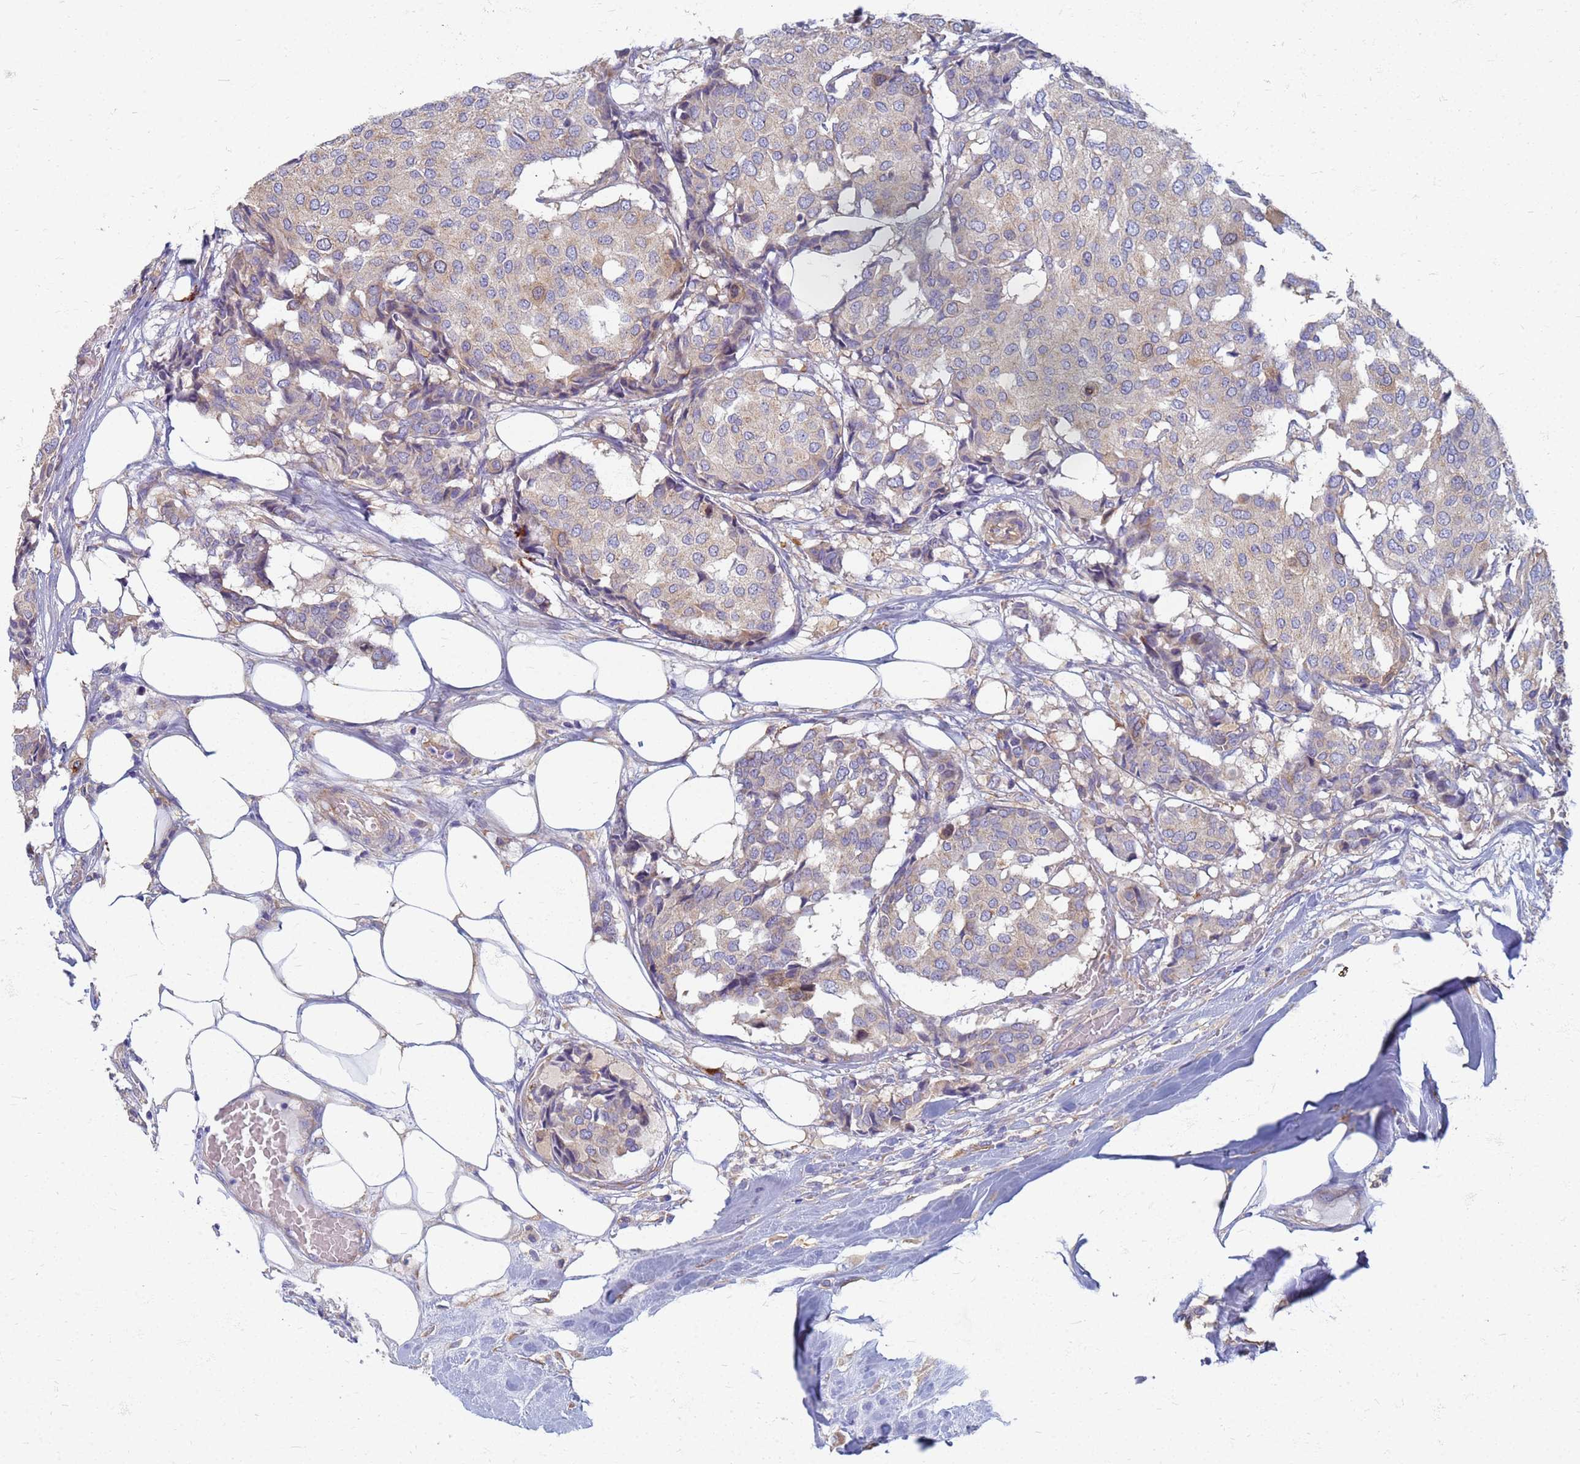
{"staining": {"intensity": "weak", "quantity": "25%-75%", "location": "cytoplasmic/membranous"}, "tissue": "breast cancer", "cell_type": "Tumor cells", "image_type": "cancer", "snomed": [{"axis": "morphology", "description": "Duct carcinoma"}, {"axis": "topography", "description": "Breast"}], "caption": "Tumor cells exhibit low levels of weak cytoplasmic/membranous positivity in approximately 25%-75% of cells in breast invasive ductal carcinoma. The protein is stained brown, and the nuclei are stained in blue (DAB IHC with brightfield microscopy, high magnification).", "gene": "EEA1", "patient": {"sex": "female", "age": 75}}